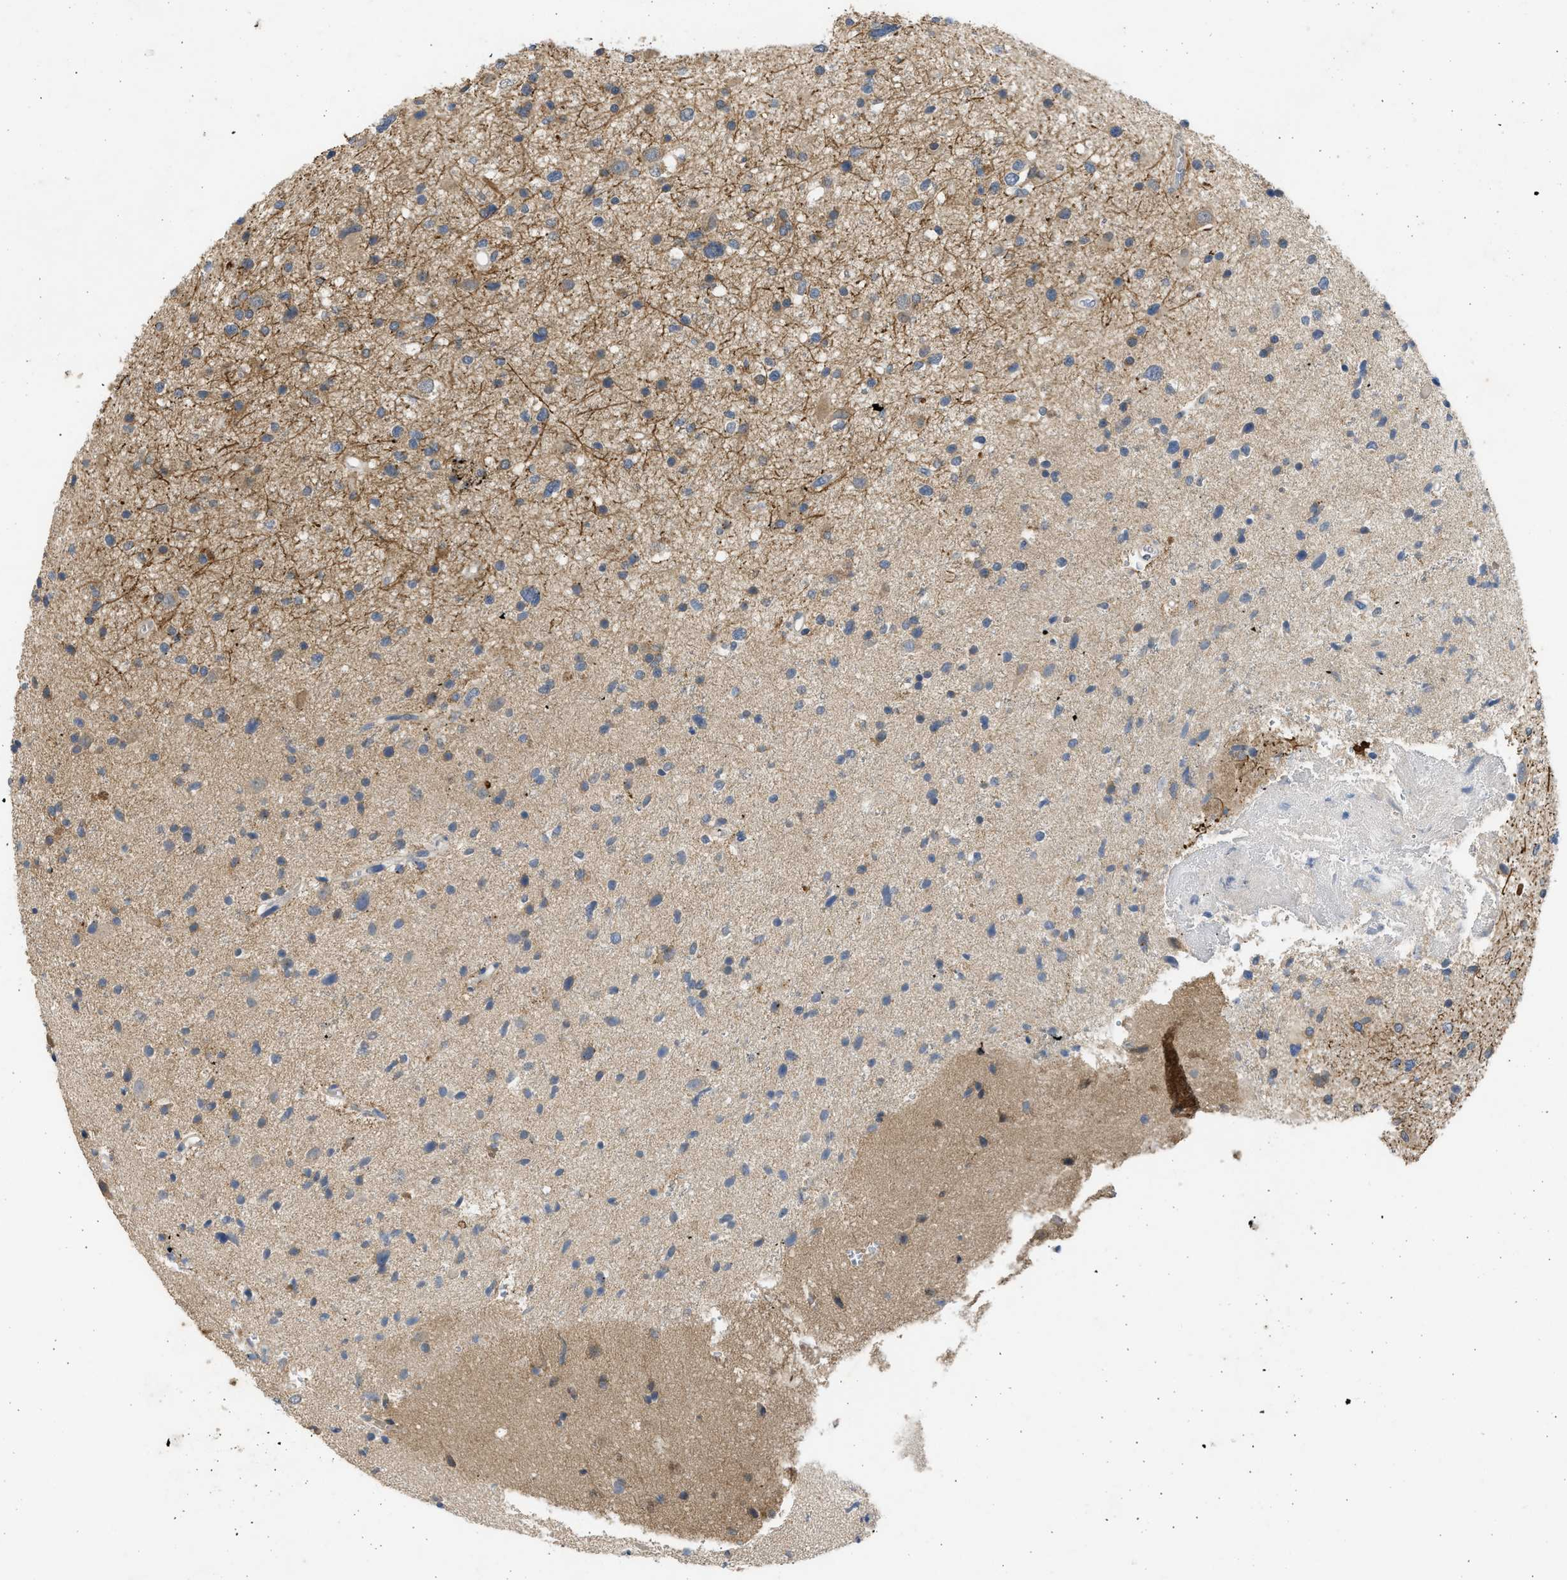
{"staining": {"intensity": "weak", "quantity": ">75%", "location": "cytoplasmic/membranous"}, "tissue": "glioma", "cell_type": "Tumor cells", "image_type": "cancer", "snomed": [{"axis": "morphology", "description": "Glioma, malignant, High grade"}, {"axis": "topography", "description": "Brain"}], "caption": "A brown stain highlights weak cytoplasmic/membranous positivity of a protein in human glioma tumor cells. (Stains: DAB (3,3'-diaminobenzidine) in brown, nuclei in blue, Microscopy: brightfield microscopy at high magnification).", "gene": "CYP1A1", "patient": {"sex": "male", "age": 33}}